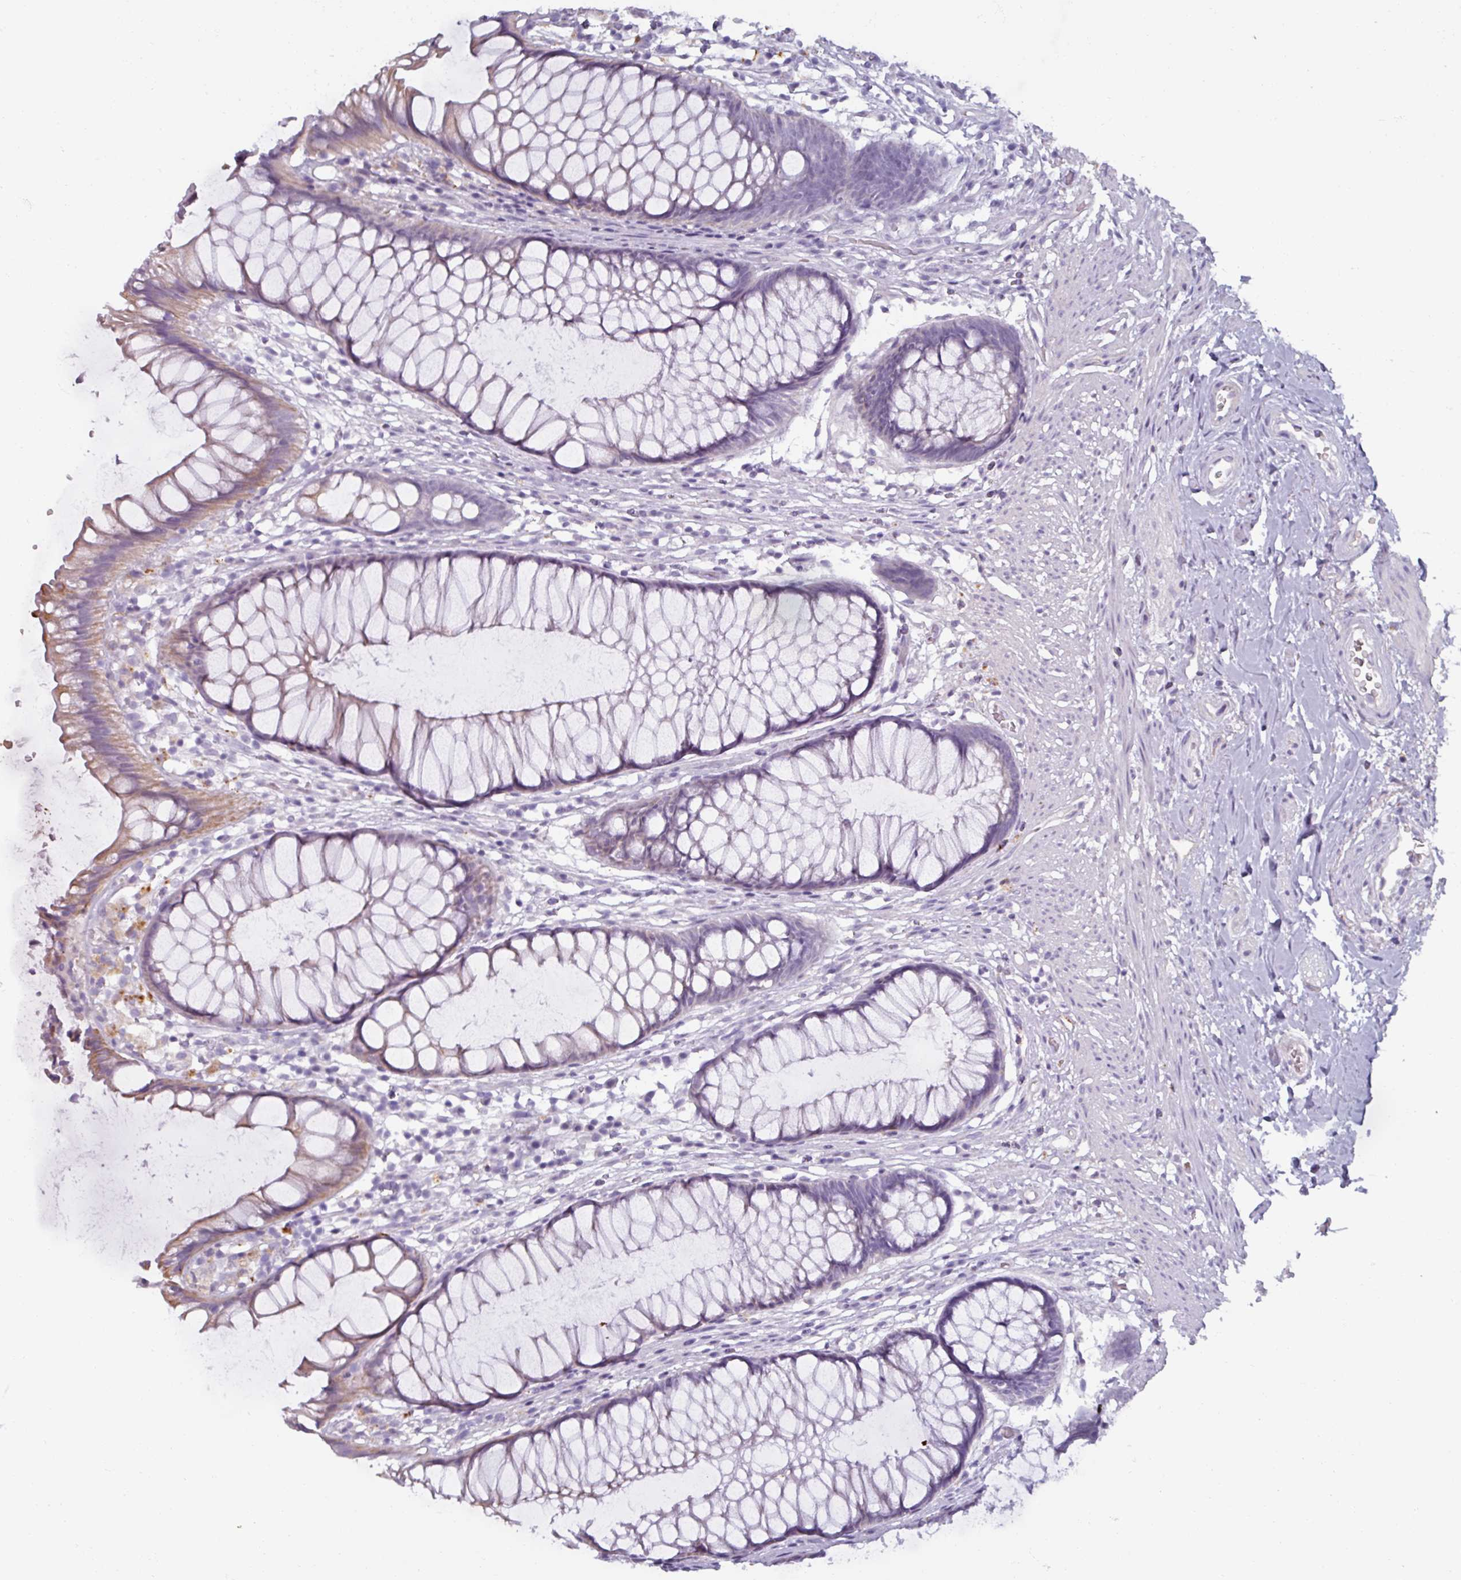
{"staining": {"intensity": "moderate", "quantity": "<25%", "location": "cytoplasmic/membranous"}, "tissue": "rectum", "cell_type": "Glandular cells", "image_type": "normal", "snomed": [{"axis": "morphology", "description": "Normal tissue, NOS"}, {"axis": "topography", "description": "Smooth muscle"}, {"axis": "topography", "description": "Rectum"}], "caption": "The histopathology image shows immunohistochemical staining of unremarkable rectum. There is moderate cytoplasmic/membranous expression is identified in about <25% of glandular cells.", "gene": "SPESP1", "patient": {"sex": "male", "age": 53}}